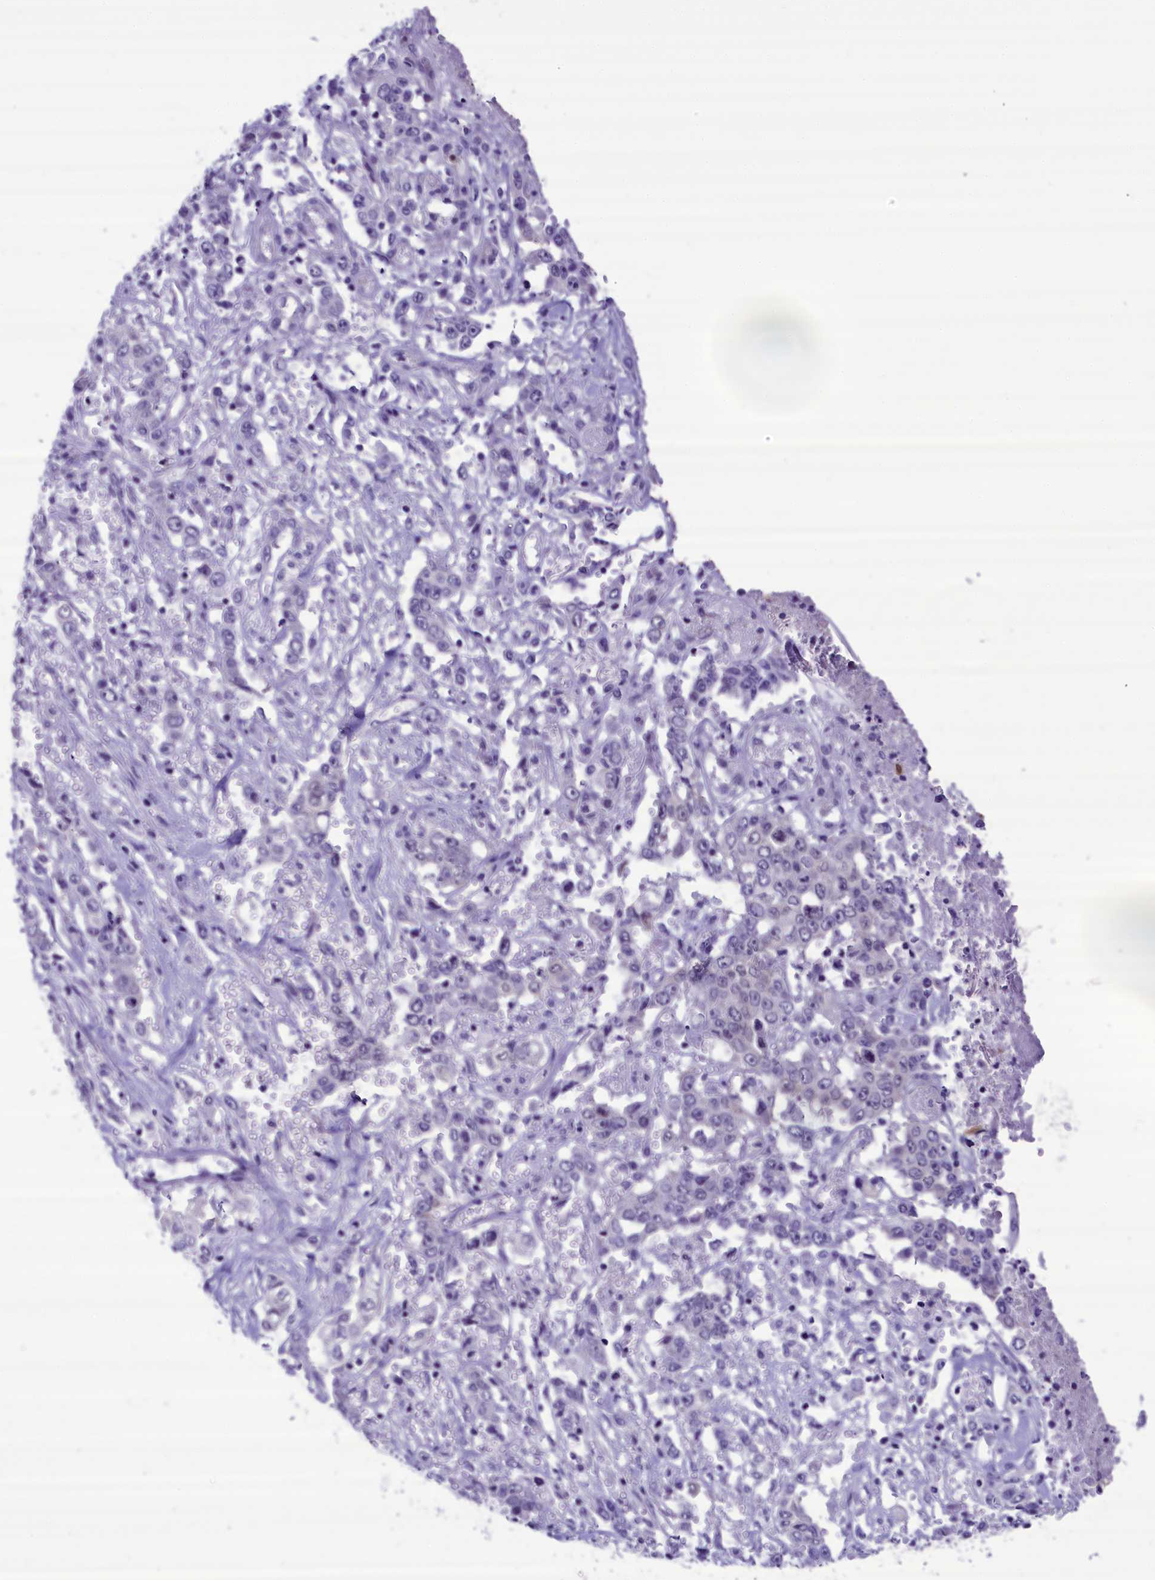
{"staining": {"intensity": "negative", "quantity": "none", "location": "none"}, "tissue": "stomach cancer", "cell_type": "Tumor cells", "image_type": "cancer", "snomed": [{"axis": "morphology", "description": "Adenocarcinoma, NOS"}, {"axis": "topography", "description": "Stomach, upper"}], "caption": "Stomach cancer (adenocarcinoma) was stained to show a protein in brown. There is no significant staining in tumor cells.", "gene": "PRR15", "patient": {"sex": "male", "age": 62}}